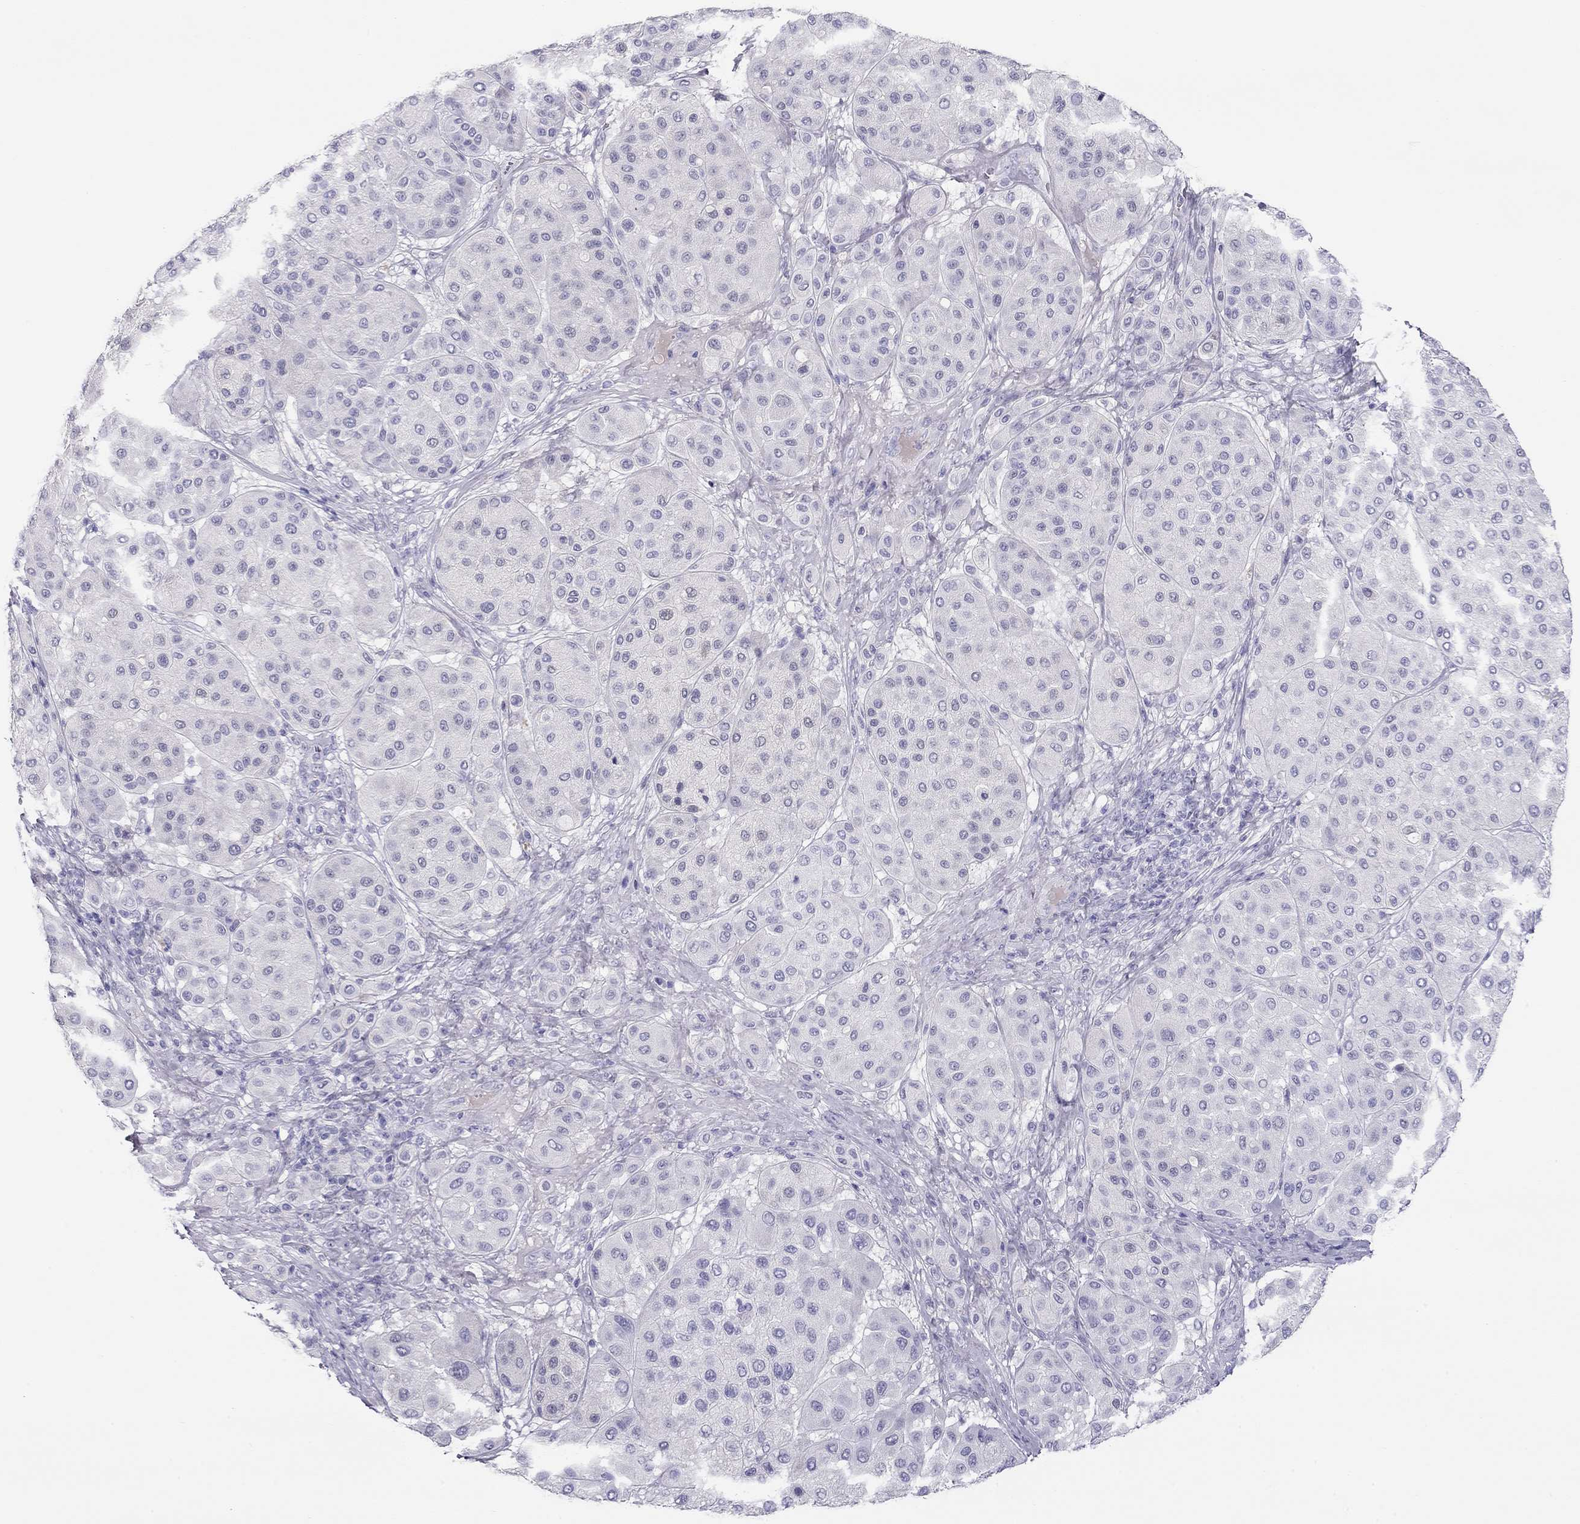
{"staining": {"intensity": "negative", "quantity": "none", "location": "none"}, "tissue": "melanoma", "cell_type": "Tumor cells", "image_type": "cancer", "snomed": [{"axis": "morphology", "description": "Malignant melanoma, Metastatic site"}, {"axis": "topography", "description": "Smooth muscle"}], "caption": "The histopathology image exhibits no significant positivity in tumor cells of melanoma. (Immunohistochemistry (ihc), brightfield microscopy, high magnification).", "gene": "KCNV2", "patient": {"sex": "male", "age": 41}}